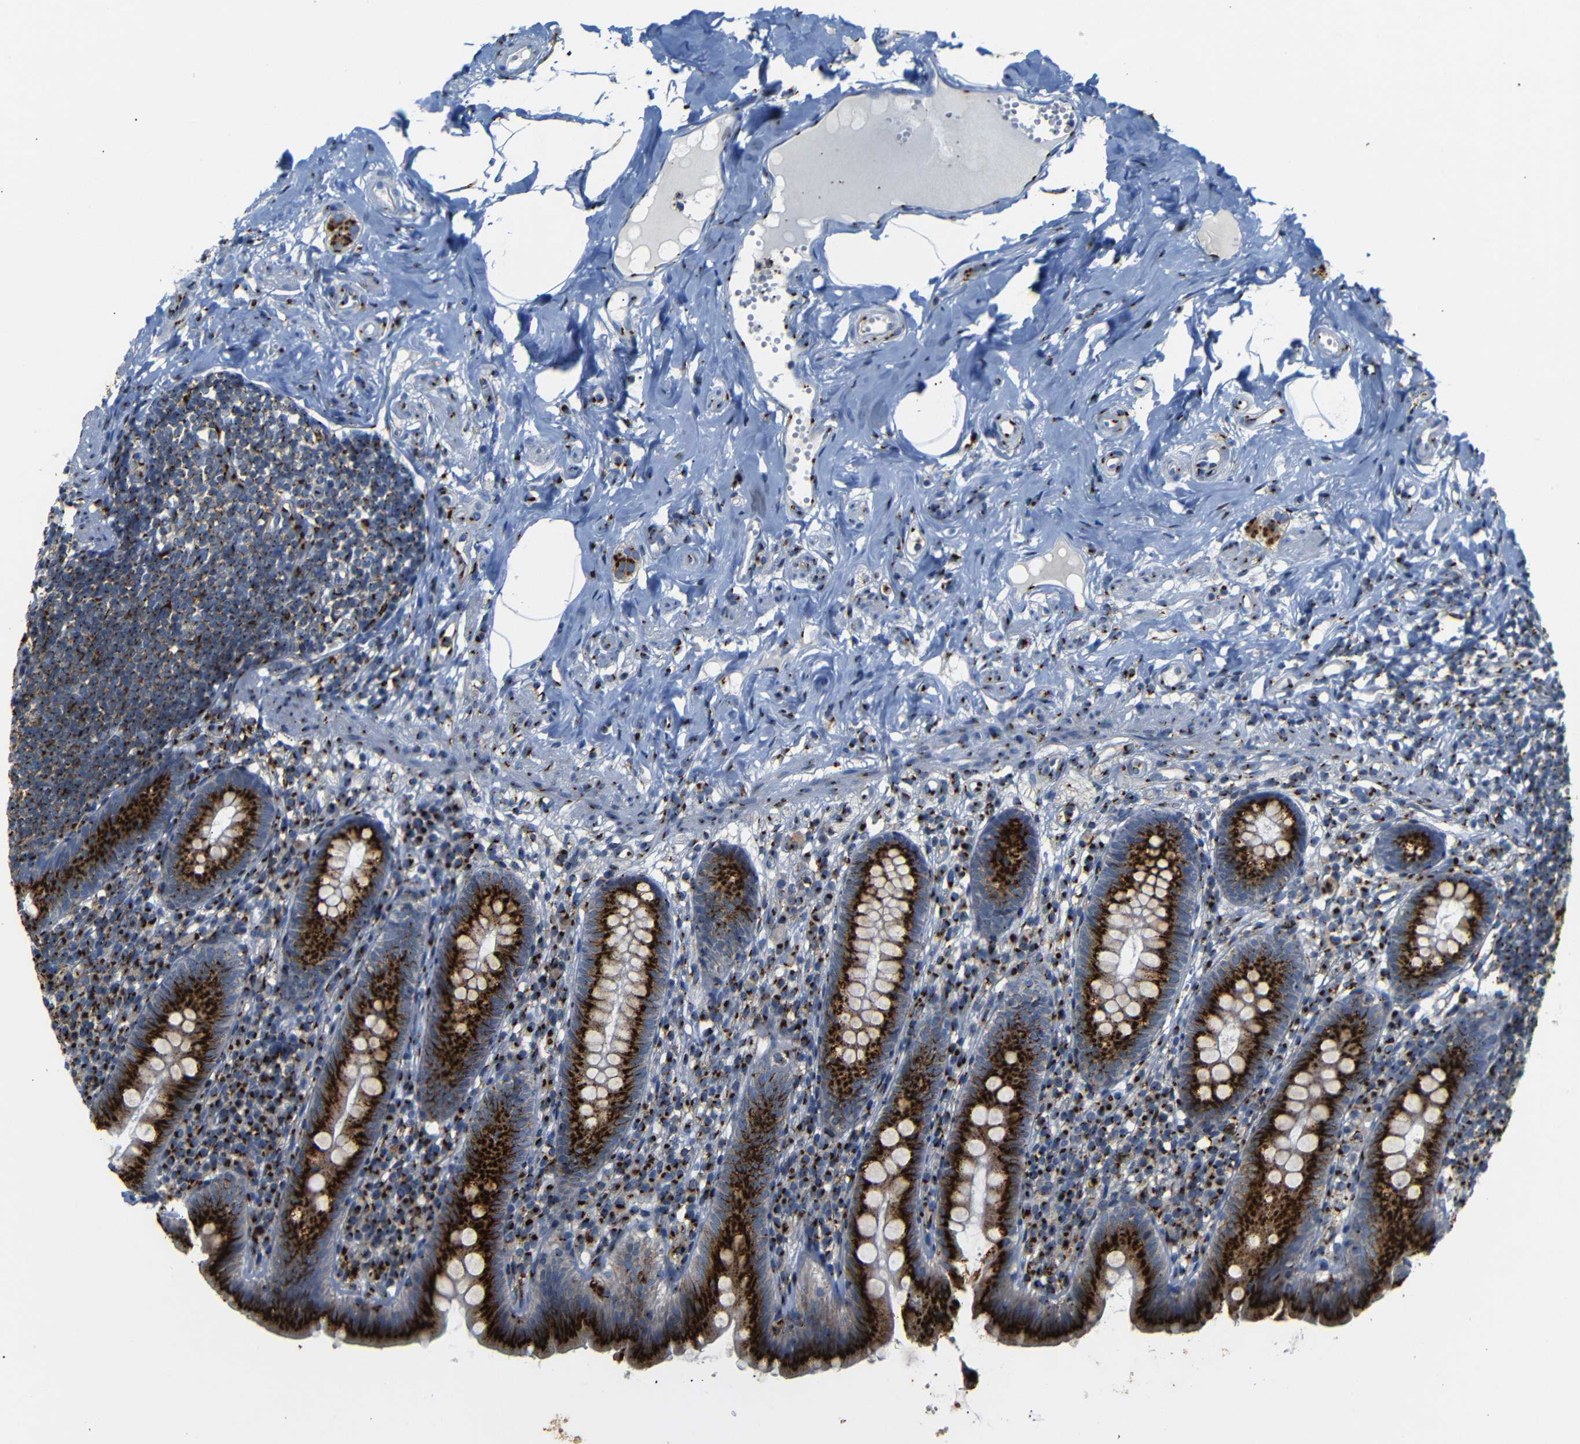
{"staining": {"intensity": "strong", "quantity": ">75%", "location": "cytoplasmic/membranous"}, "tissue": "appendix", "cell_type": "Glandular cells", "image_type": "normal", "snomed": [{"axis": "morphology", "description": "Normal tissue, NOS"}, {"axis": "topography", "description": "Appendix"}], "caption": "Protein staining of unremarkable appendix displays strong cytoplasmic/membranous staining in approximately >75% of glandular cells. (brown staining indicates protein expression, while blue staining denotes nuclei).", "gene": "TGOLN2", "patient": {"sex": "male", "age": 52}}